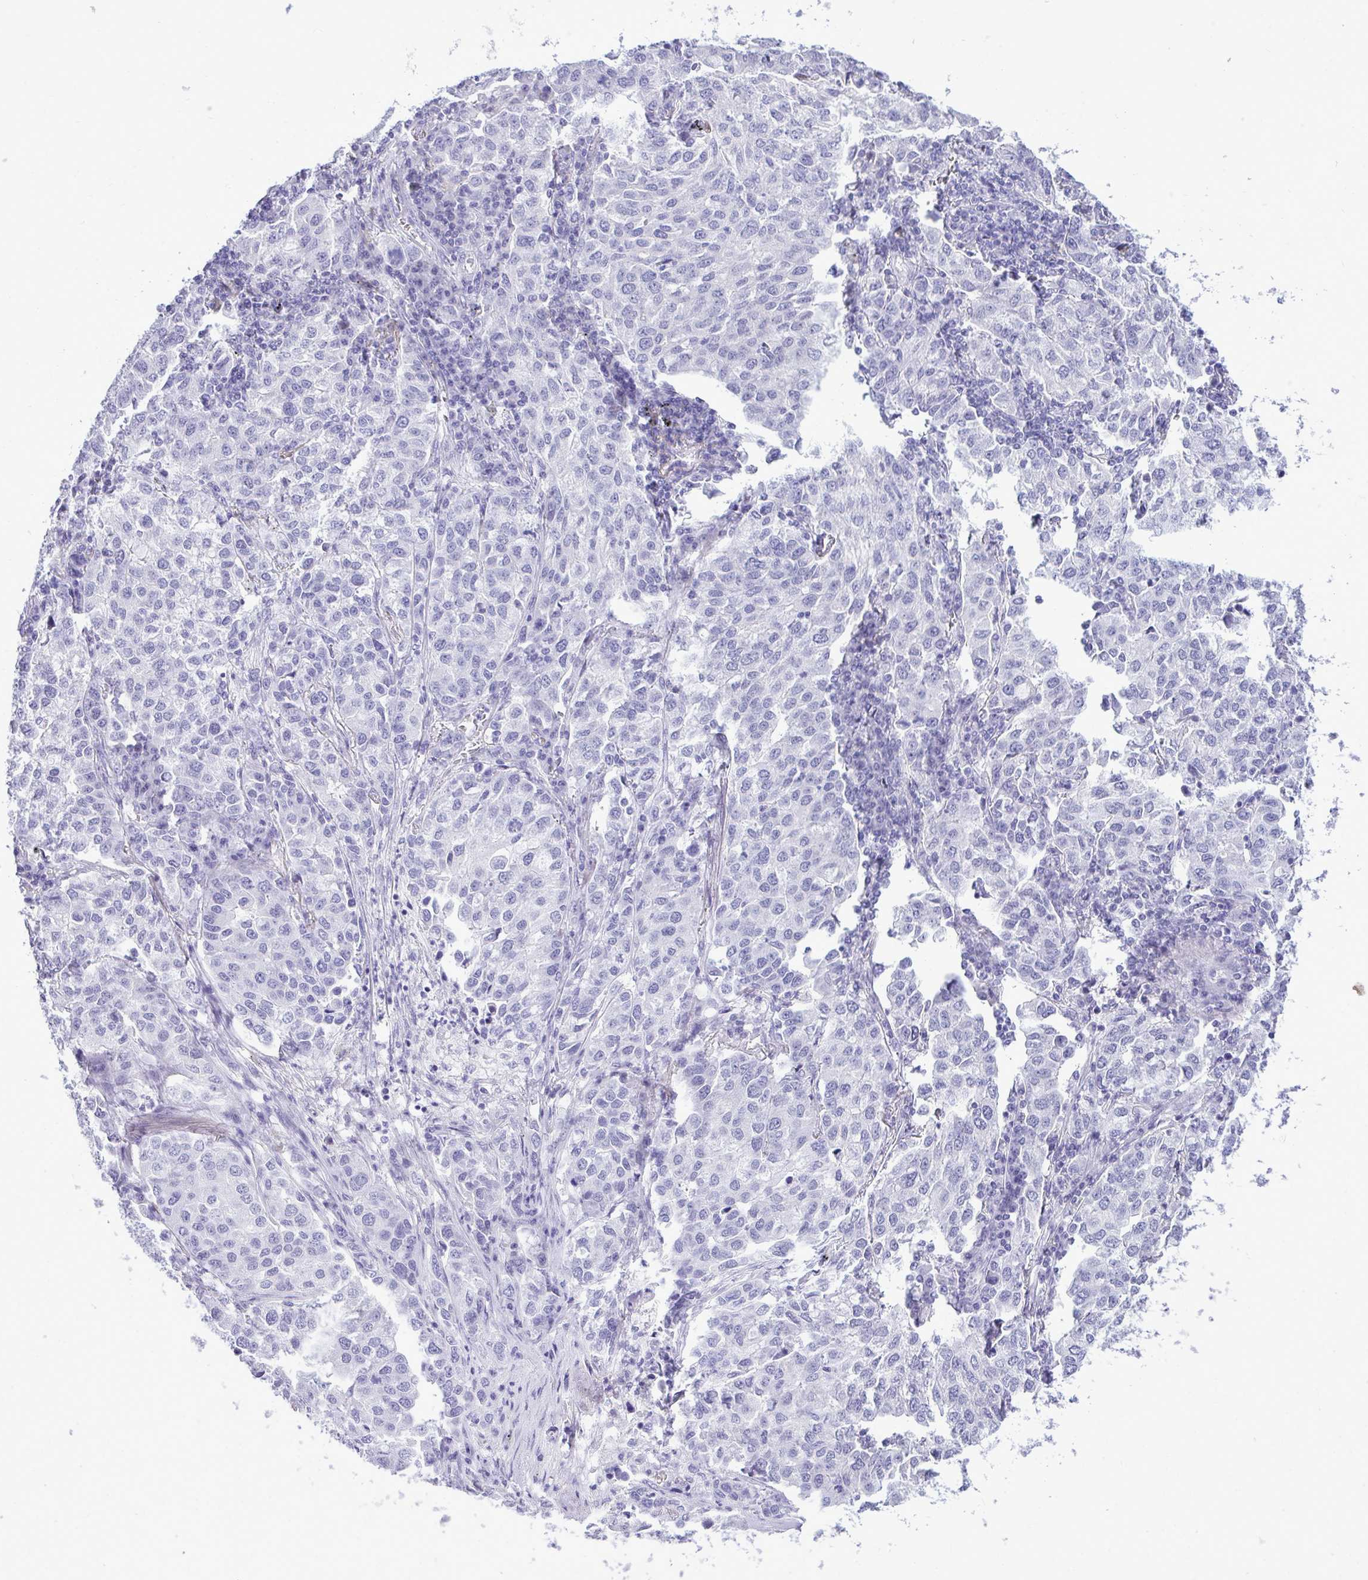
{"staining": {"intensity": "negative", "quantity": "none", "location": "none"}, "tissue": "lung cancer", "cell_type": "Tumor cells", "image_type": "cancer", "snomed": [{"axis": "morphology", "description": "Adenocarcinoma, NOS"}, {"axis": "morphology", "description": "Adenocarcinoma, metastatic, NOS"}, {"axis": "topography", "description": "Lymph node"}, {"axis": "topography", "description": "Lung"}], "caption": "Immunohistochemistry image of neoplastic tissue: human lung cancer (metastatic adenocarcinoma) stained with DAB (3,3'-diaminobenzidine) demonstrates no significant protein expression in tumor cells.", "gene": "PRM2", "patient": {"sex": "female", "age": 65}}